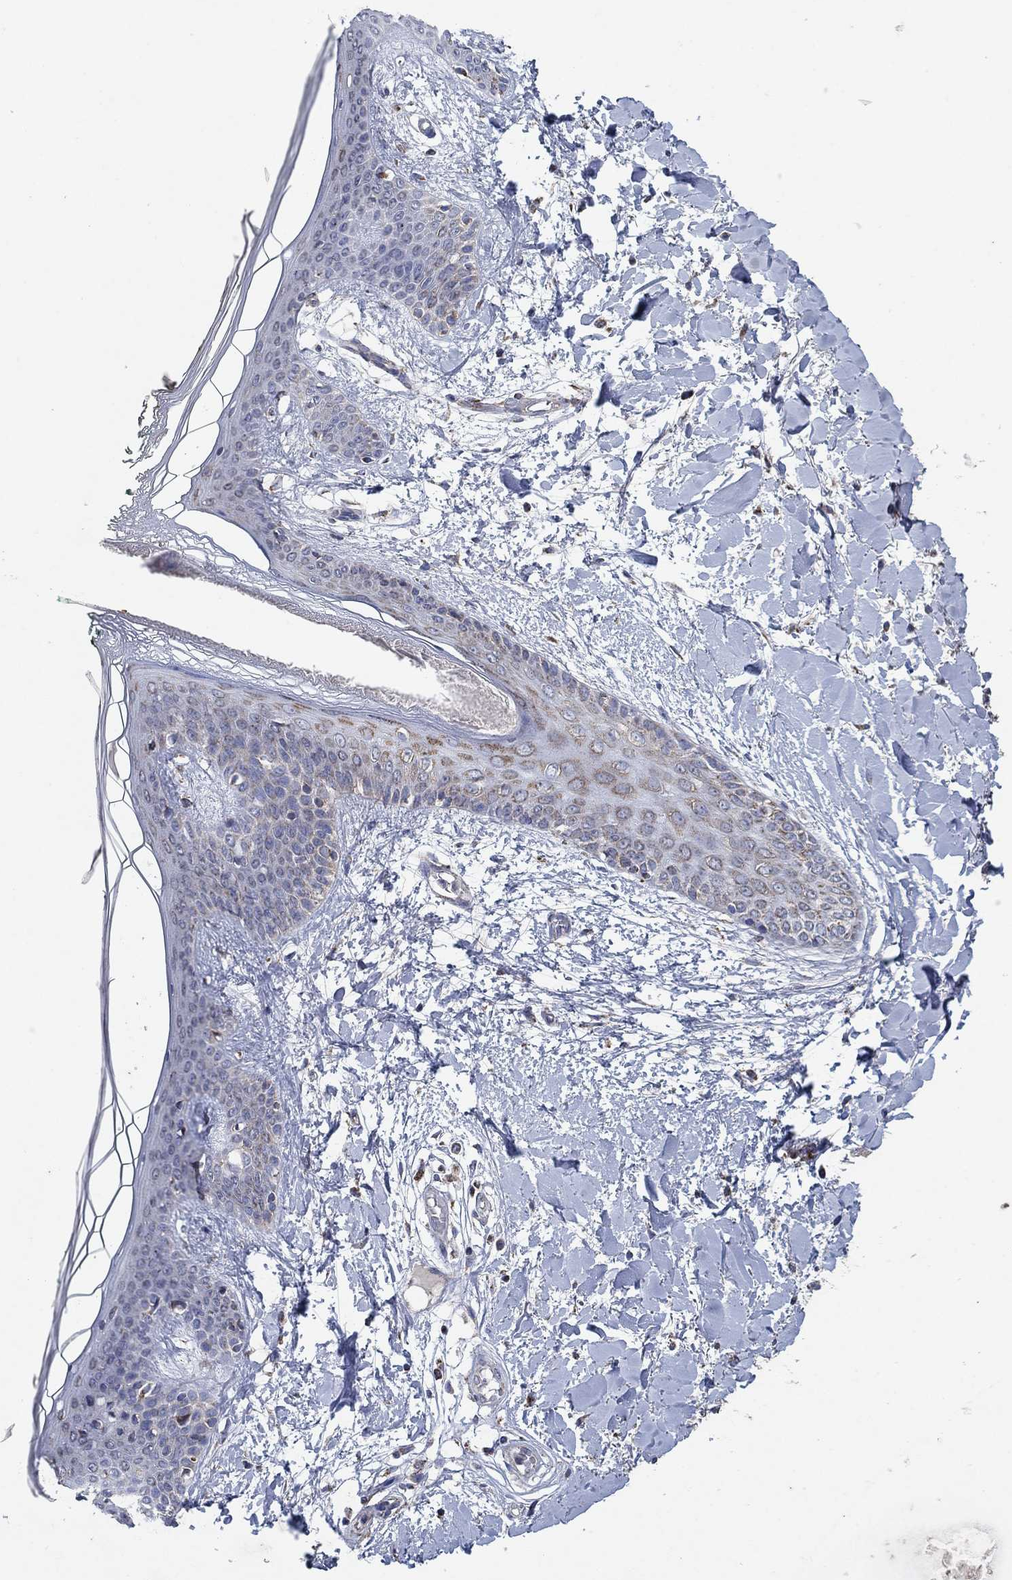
{"staining": {"intensity": "moderate", "quantity": "25%-75%", "location": "cytoplasmic/membranous"}, "tissue": "skin", "cell_type": "Fibroblasts", "image_type": "normal", "snomed": [{"axis": "morphology", "description": "Normal tissue, NOS"}, {"axis": "topography", "description": "Skin"}], "caption": "High-power microscopy captured an immunohistochemistry (IHC) micrograph of benign skin, revealing moderate cytoplasmic/membranous staining in approximately 25%-75% of fibroblasts.", "gene": "C9orf85", "patient": {"sex": "female", "age": 34}}